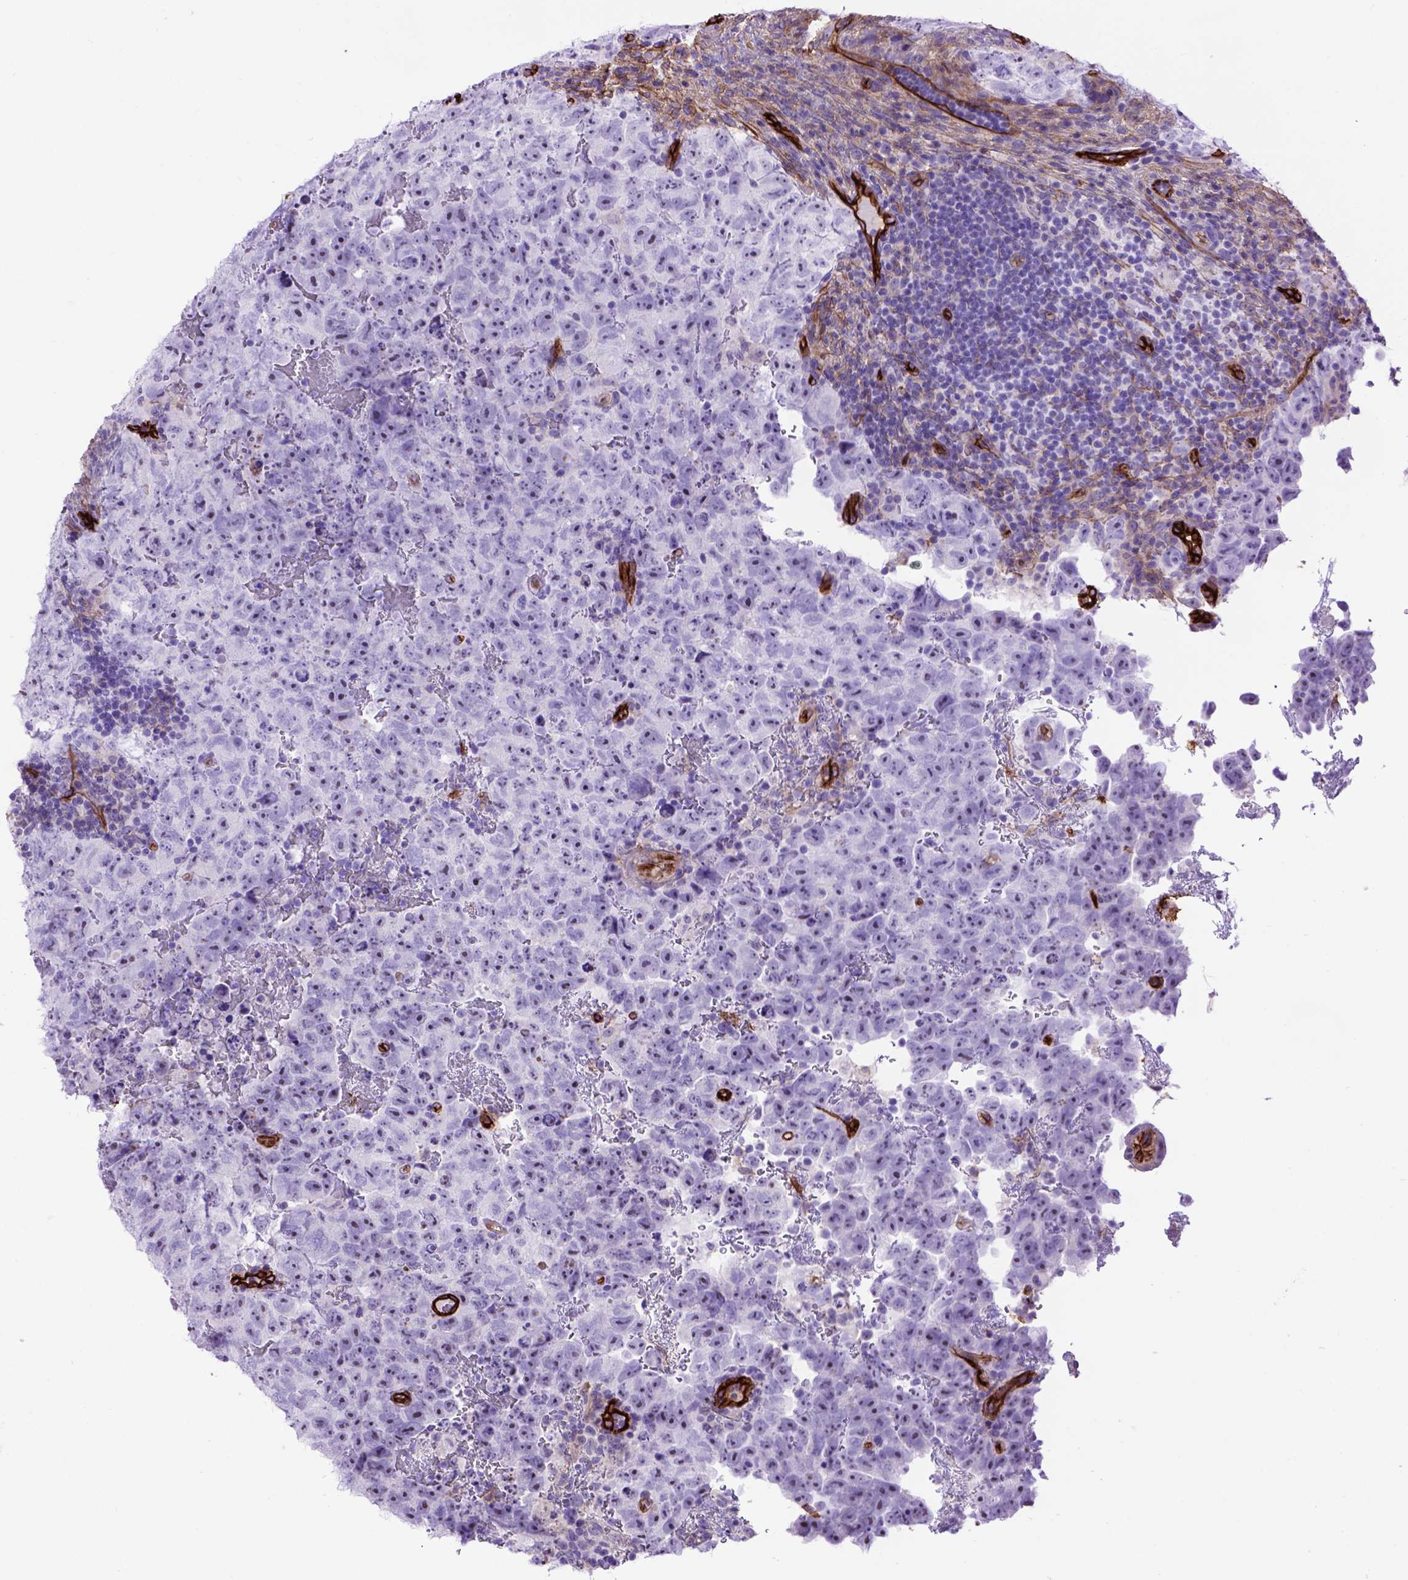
{"staining": {"intensity": "negative", "quantity": "none", "location": "none"}, "tissue": "testis cancer", "cell_type": "Tumor cells", "image_type": "cancer", "snomed": [{"axis": "morphology", "description": "Carcinoma, Embryonal, NOS"}, {"axis": "topography", "description": "Testis"}], "caption": "Immunohistochemistry photomicrograph of human embryonal carcinoma (testis) stained for a protein (brown), which demonstrates no staining in tumor cells. (Stains: DAB immunohistochemistry with hematoxylin counter stain, Microscopy: brightfield microscopy at high magnification).", "gene": "ENG", "patient": {"sex": "male", "age": 24}}